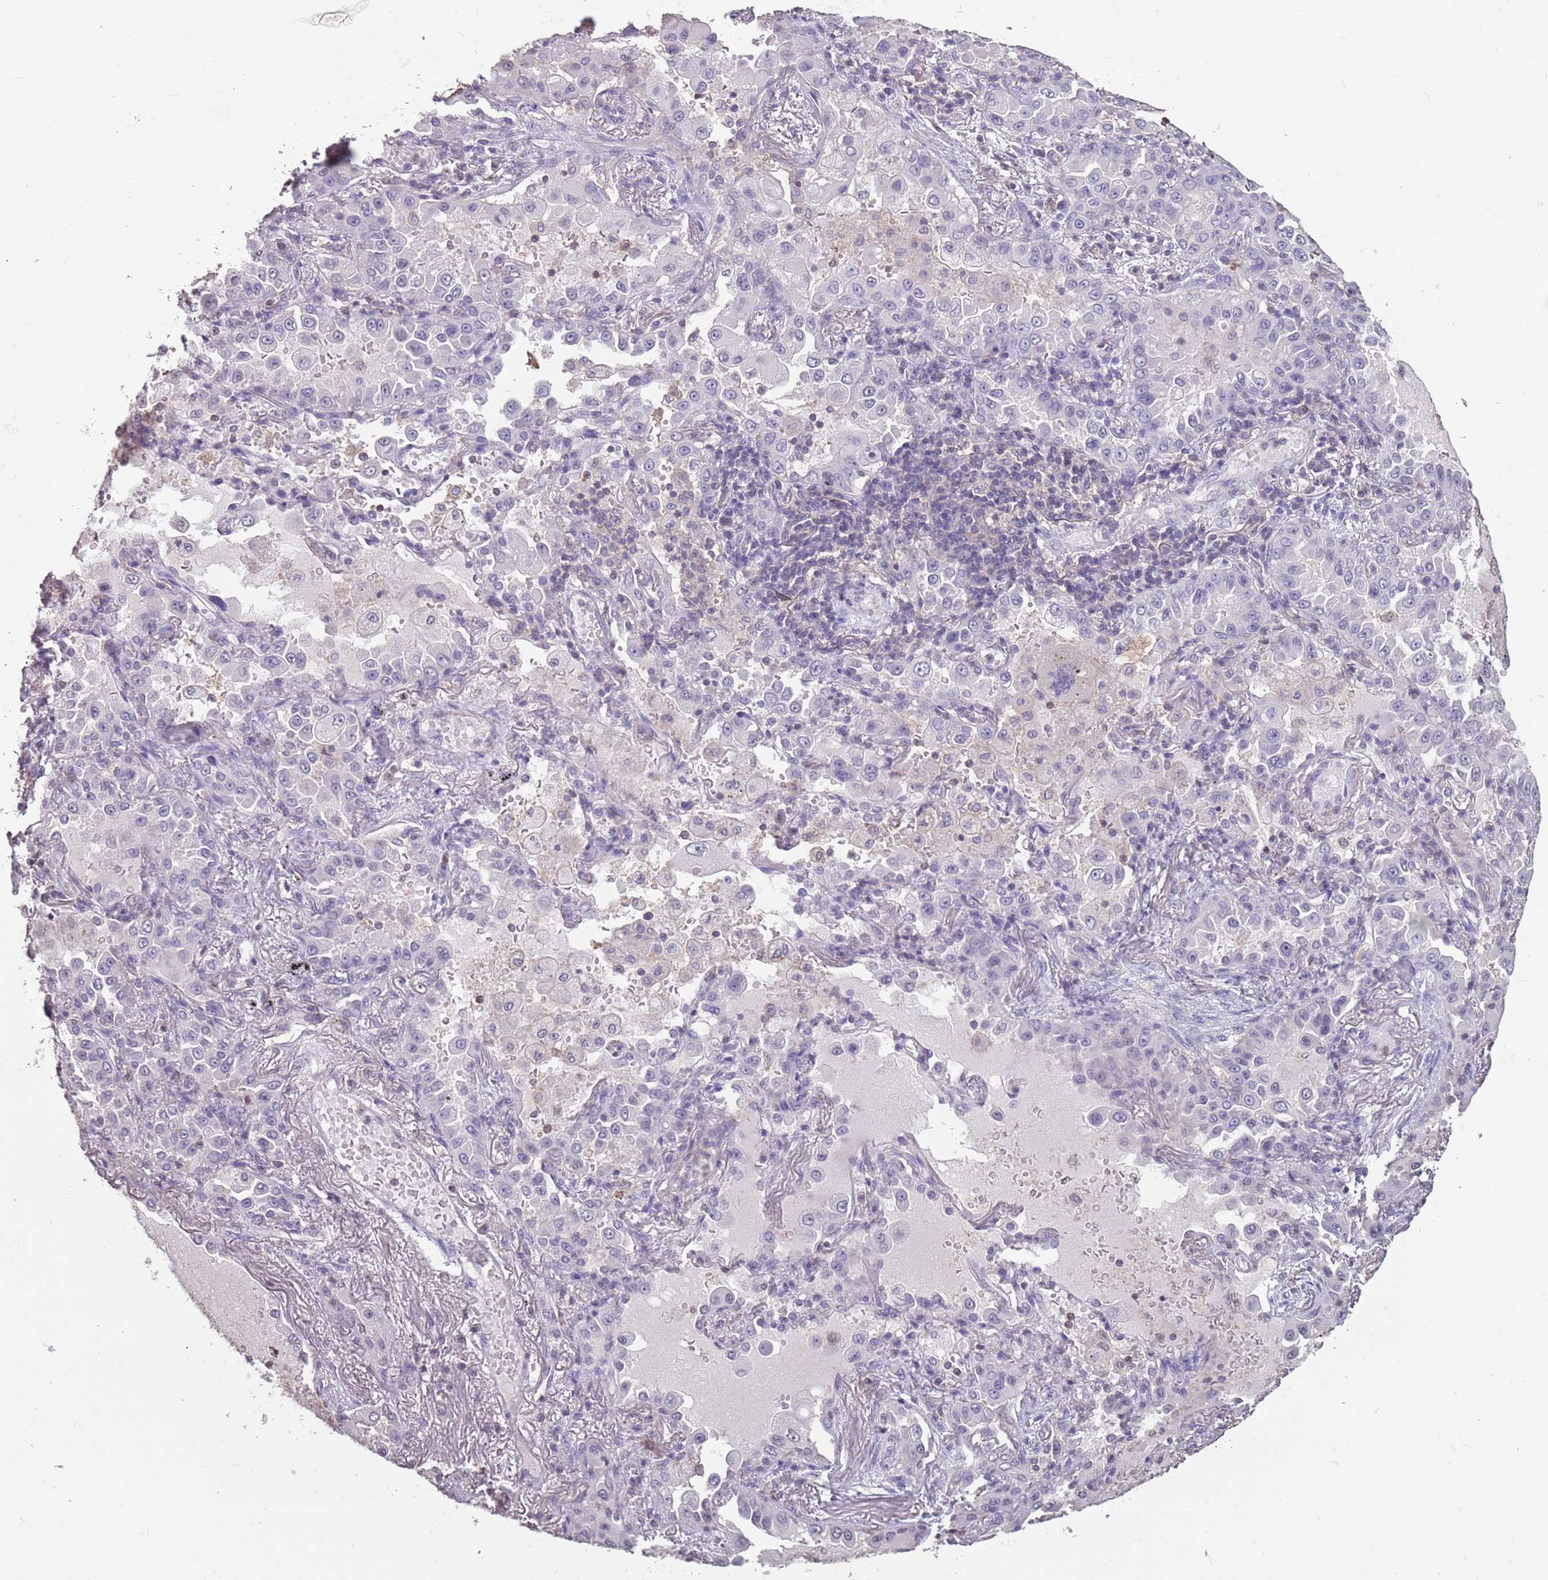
{"staining": {"intensity": "negative", "quantity": "none", "location": "none"}, "tissue": "lung cancer", "cell_type": "Tumor cells", "image_type": "cancer", "snomed": [{"axis": "morphology", "description": "Squamous cell carcinoma, NOS"}, {"axis": "topography", "description": "Lung"}], "caption": "Immunohistochemistry photomicrograph of lung cancer stained for a protein (brown), which shows no positivity in tumor cells.", "gene": "SUN5", "patient": {"sex": "male", "age": 74}}